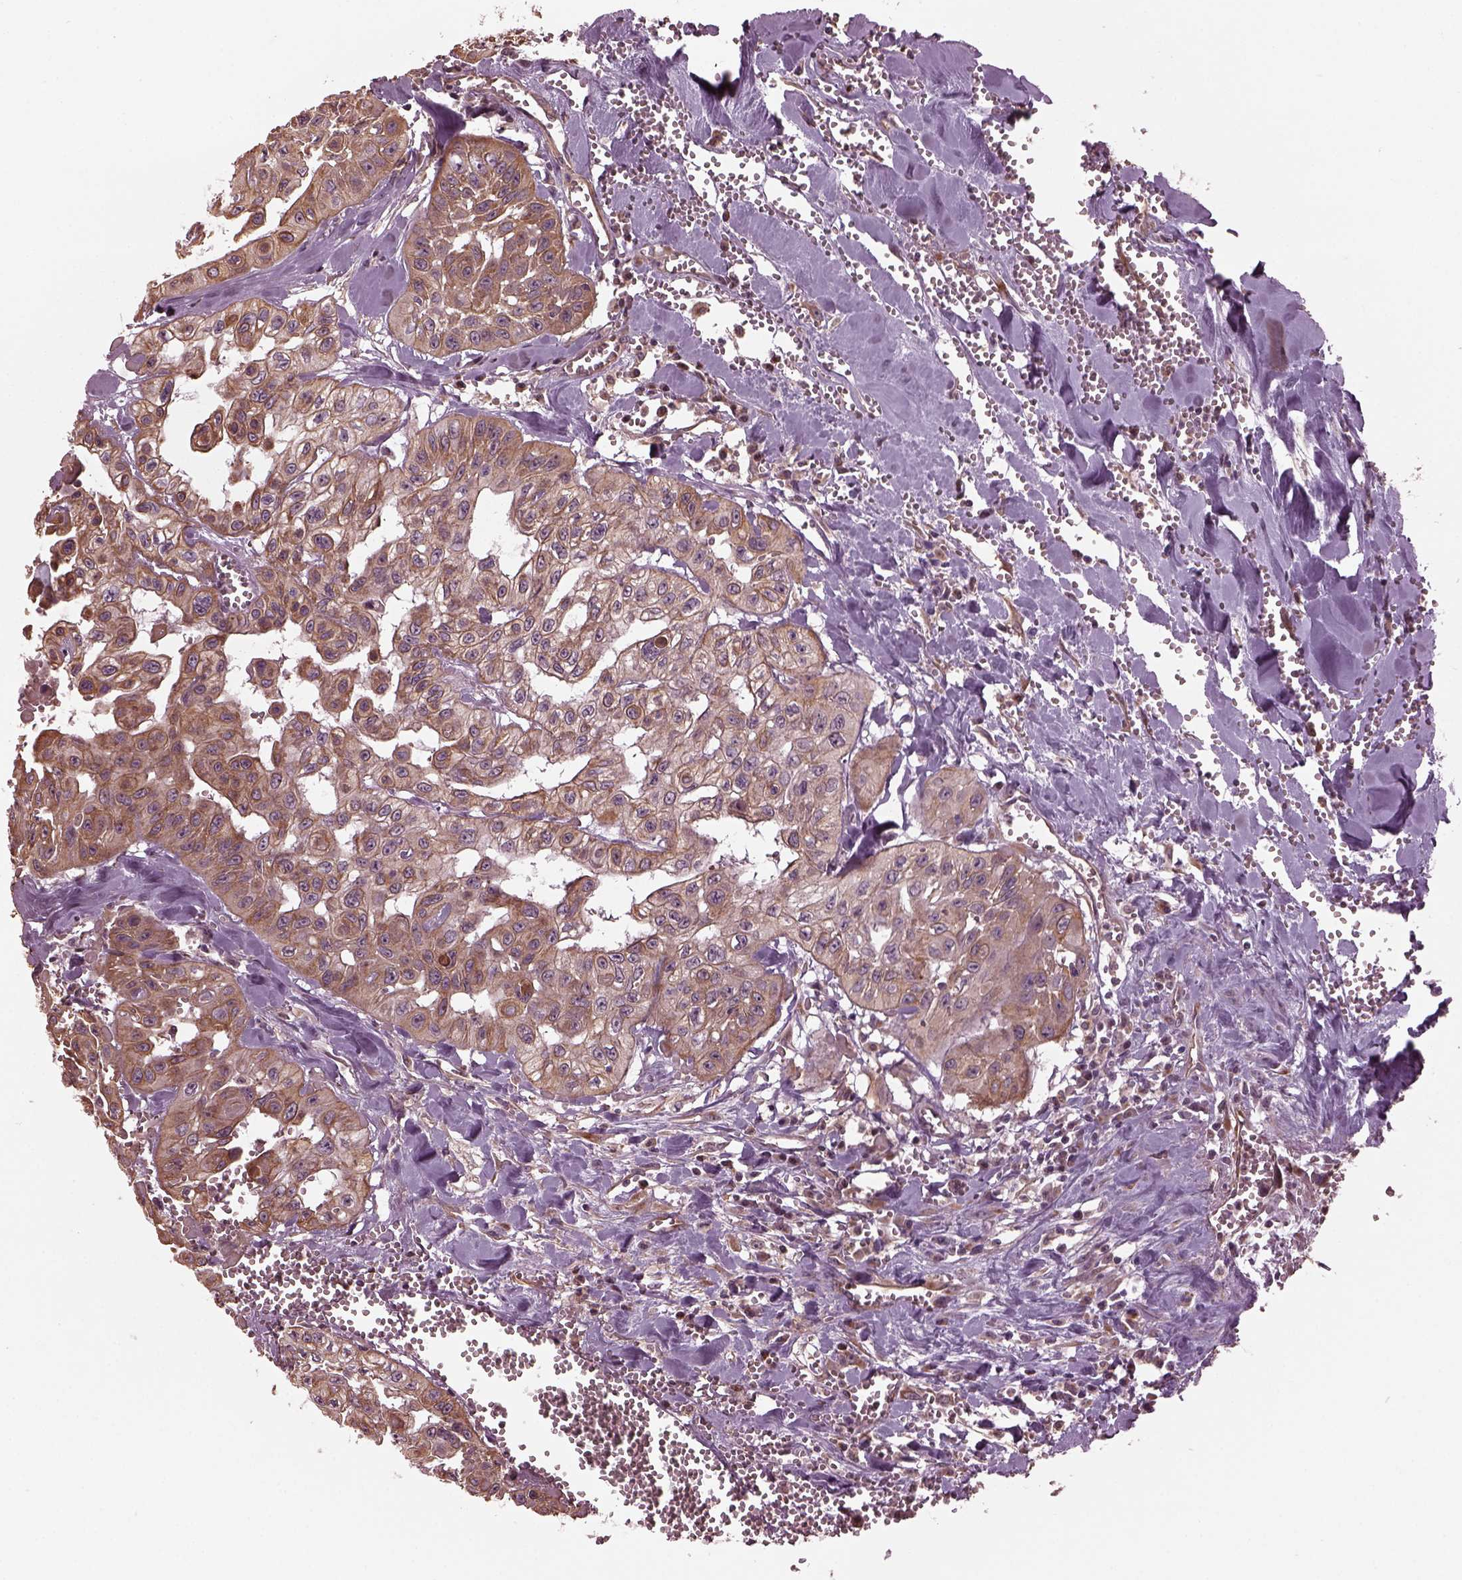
{"staining": {"intensity": "moderate", "quantity": ">75%", "location": "cytoplasmic/membranous"}, "tissue": "head and neck cancer", "cell_type": "Tumor cells", "image_type": "cancer", "snomed": [{"axis": "morphology", "description": "Adenocarcinoma, NOS"}, {"axis": "topography", "description": "Head-Neck"}], "caption": "A high-resolution micrograph shows immunohistochemistry staining of head and neck adenocarcinoma, which reveals moderate cytoplasmic/membranous expression in approximately >75% of tumor cells.", "gene": "RUFY3", "patient": {"sex": "male", "age": 73}}